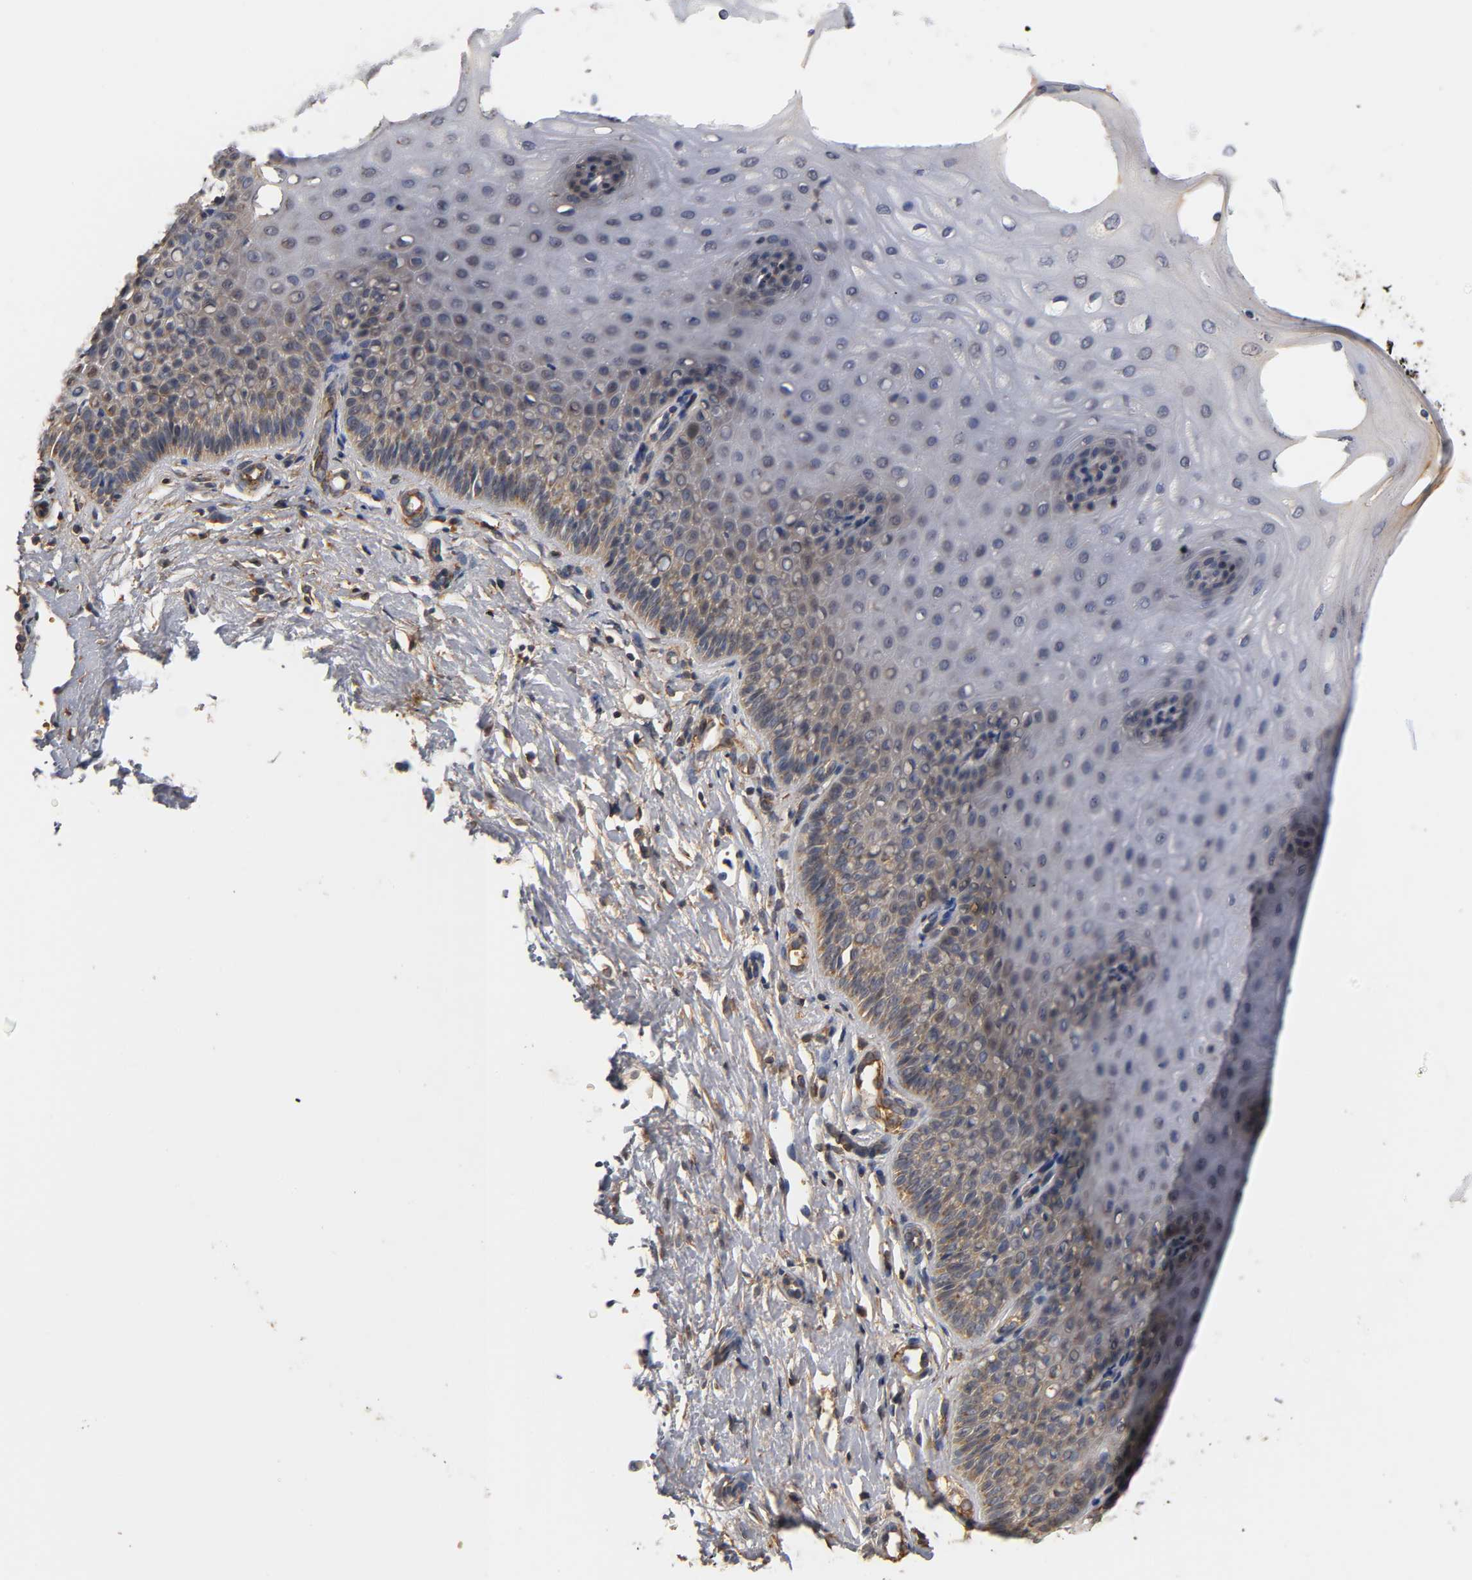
{"staining": {"intensity": "moderate", "quantity": ">75%", "location": "cytoplasmic/membranous"}, "tissue": "cervix", "cell_type": "Glandular cells", "image_type": "normal", "snomed": [{"axis": "morphology", "description": "Normal tissue, NOS"}, {"axis": "topography", "description": "Cervix"}], "caption": "Cervix stained with a brown dye shows moderate cytoplasmic/membranous positive staining in approximately >75% of glandular cells.", "gene": "SCAP", "patient": {"sex": "female", "age": 55}}